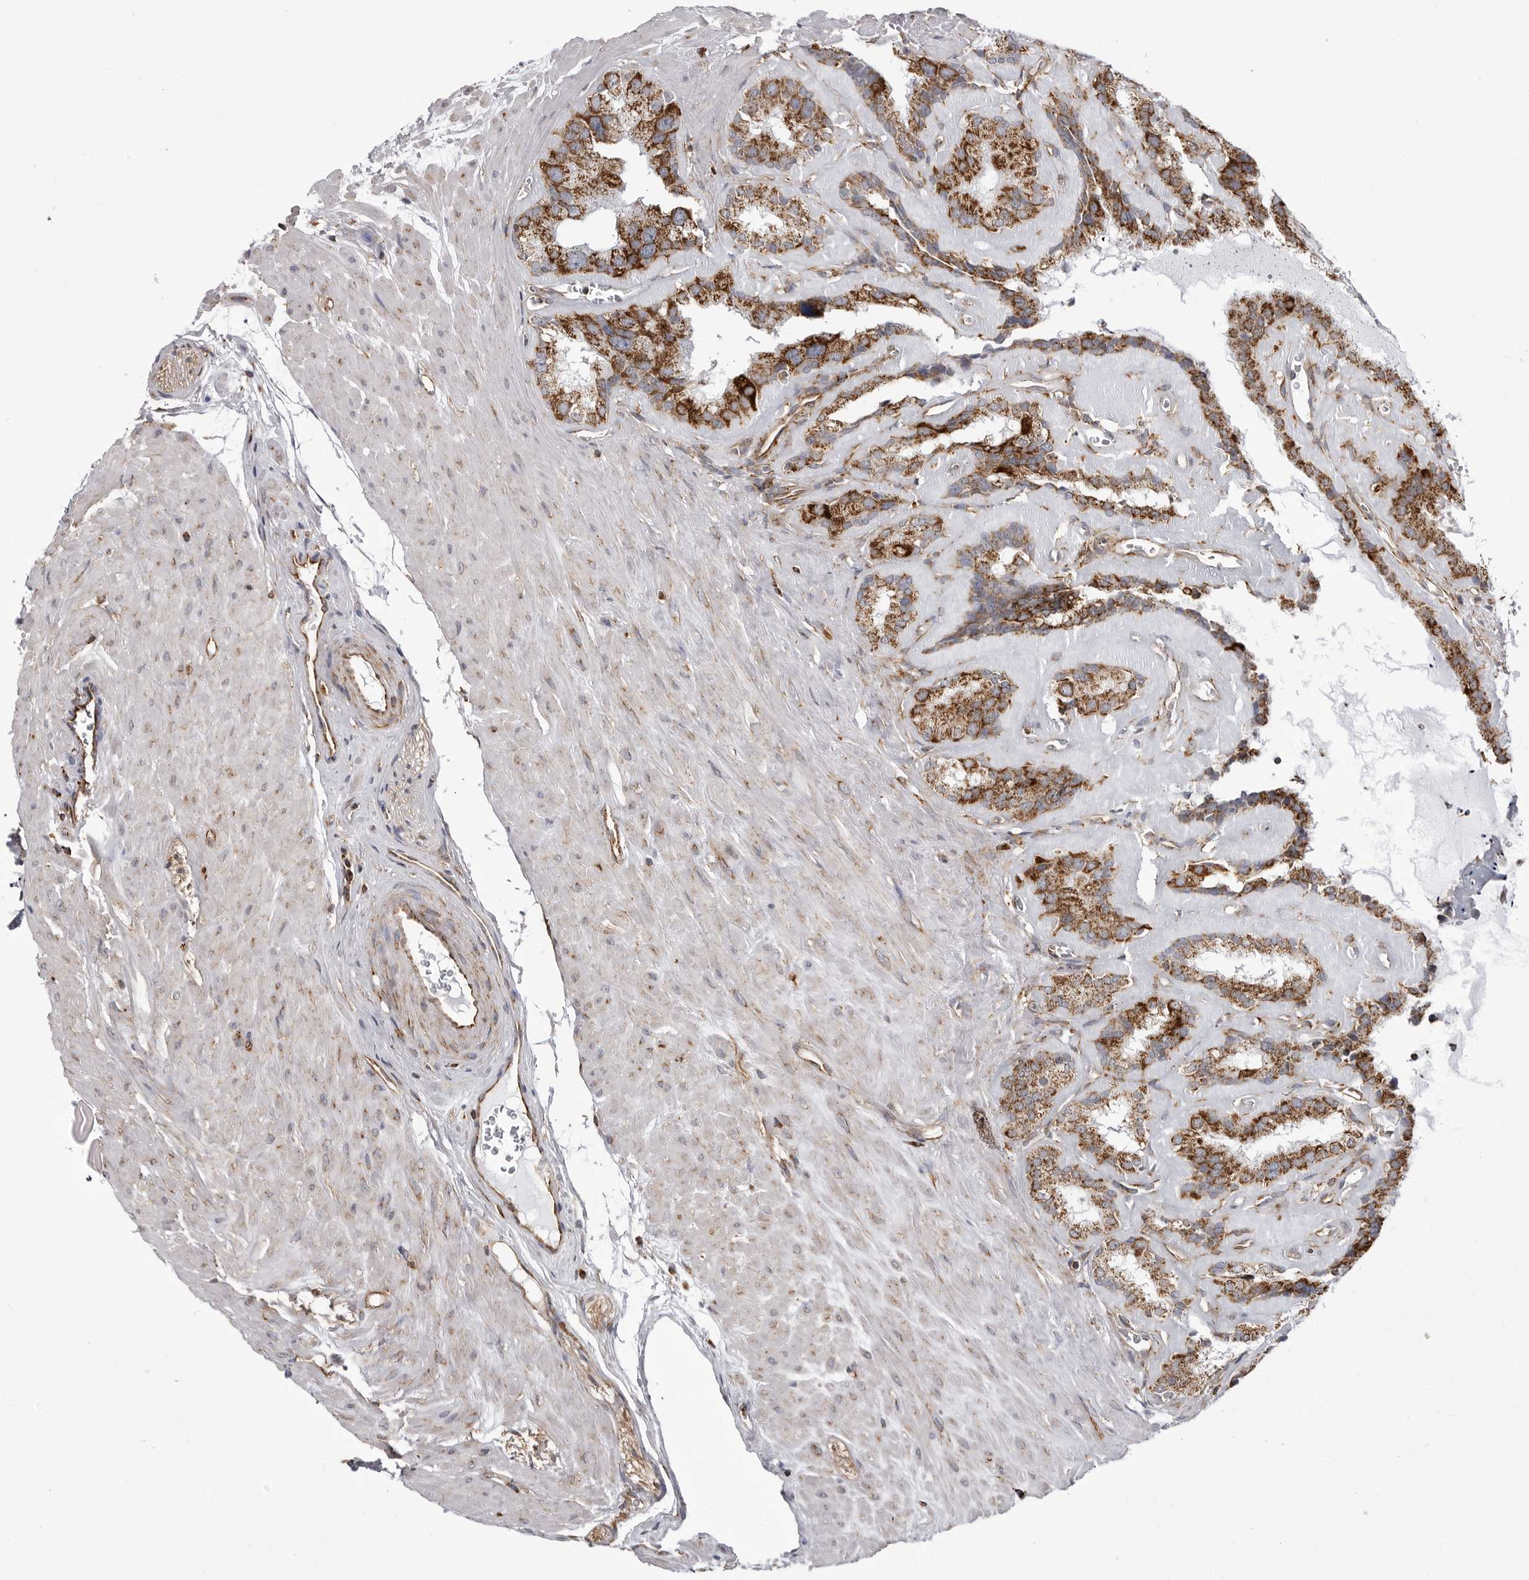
{"staining": {"intensity": "strong", "quantity": ">75%", "location": "cytoplasmic/membranous"}, "tissue": "seminal vesicle", "cell_type": "Glandular cells", "image_type": "normal", "snomed": [{"axis": "morphology", "description": "Normal tissue, NOS"}, {"axis": "topography", "description": "Prostate"}, {"axis": "topography", "description": "Seminal veicle"}], "caption": "A high amount of strong cytoplasmic/membranous positivity is present in approximately >75% of glandular cells in benign seminal vesicle.", "gene": "FH", "patient": {"sex": "male", "age": 59}}